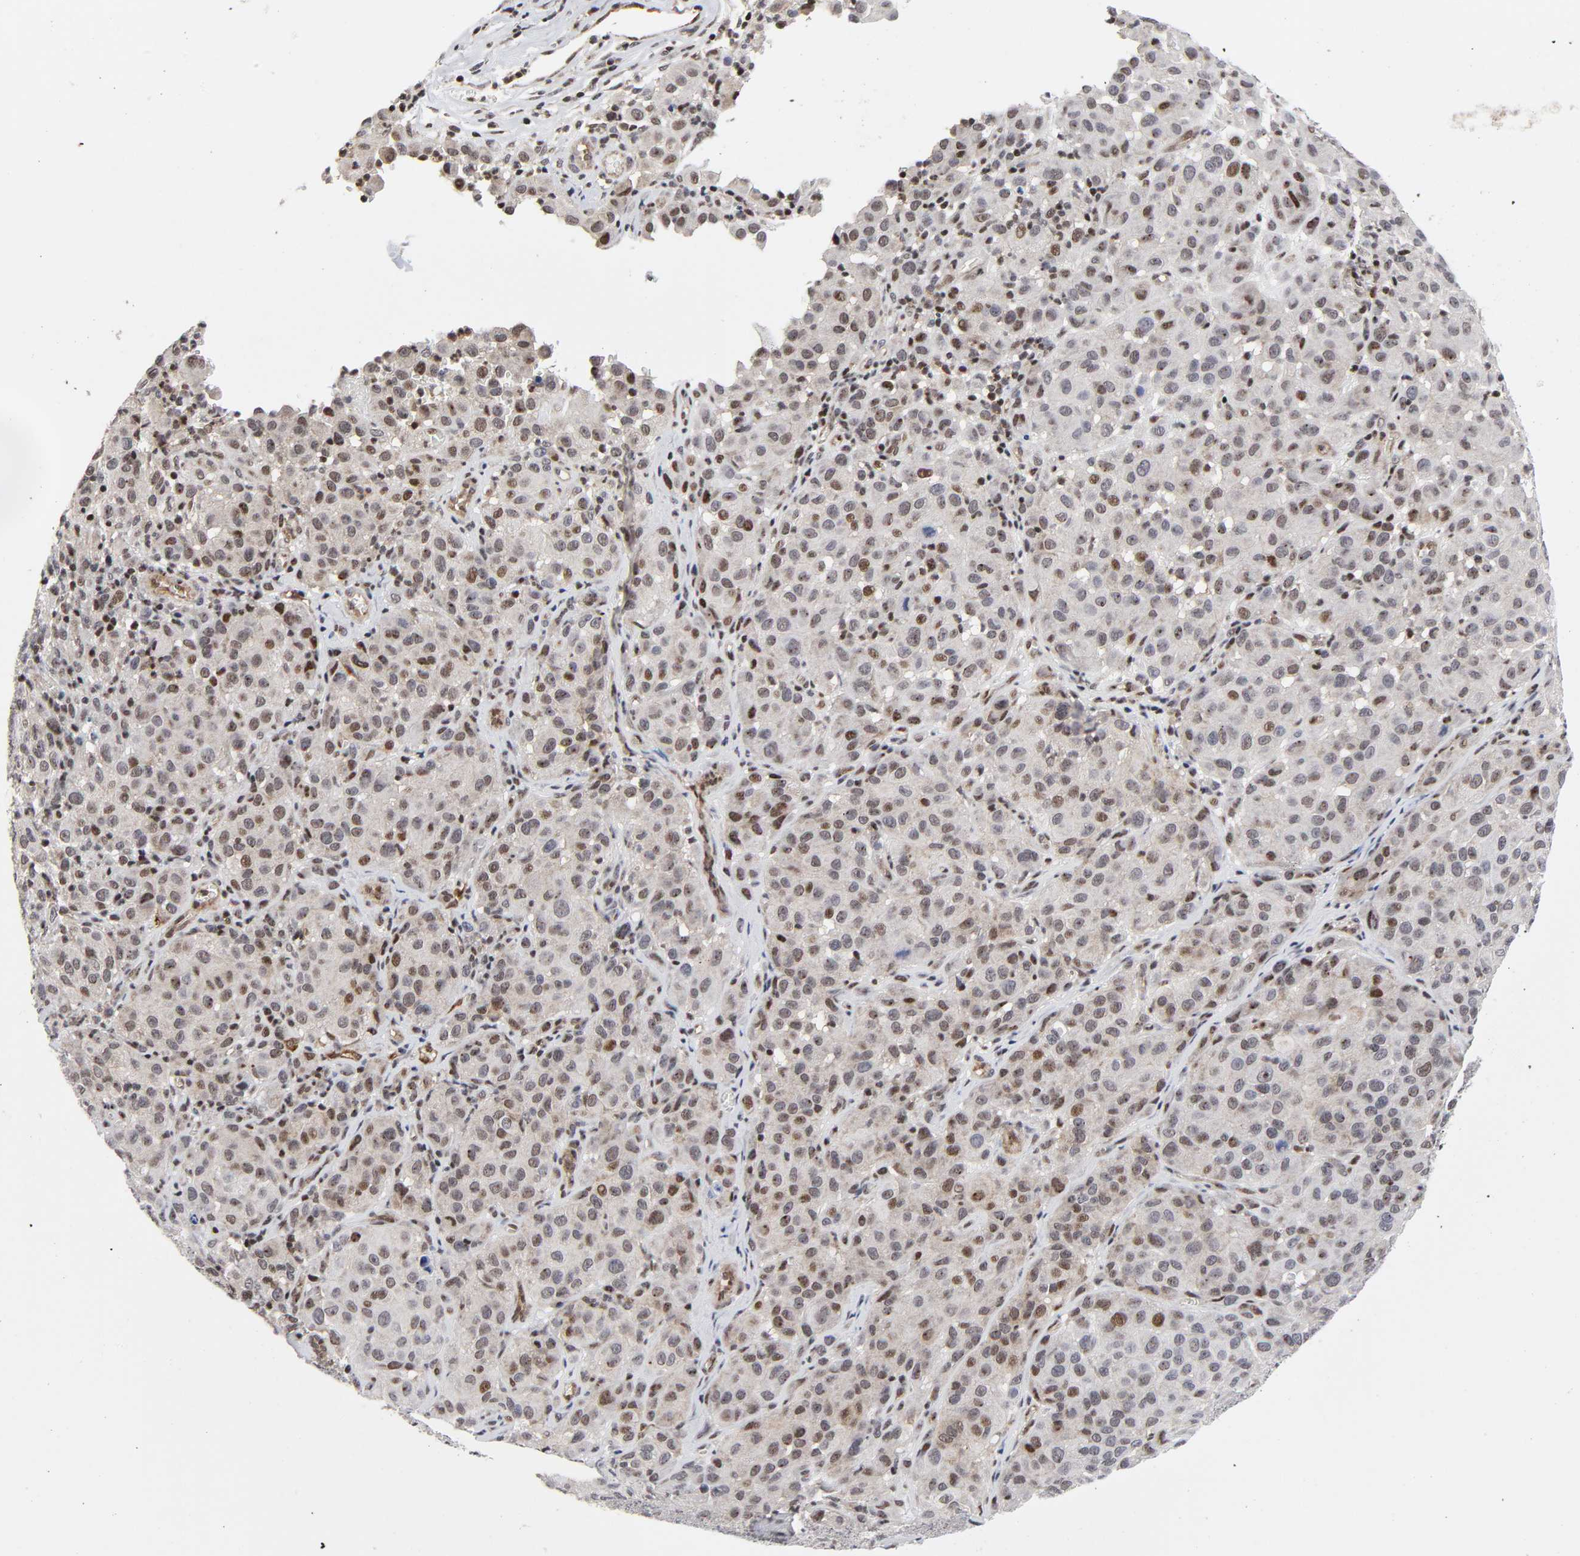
{"staining": {"intensity": "moderate", "quantity": "25%-75%", "location": "nuclear"}, "tissue": "melanoma", "cell_type": "Tumor cells", "image_type": "cancer", "snomed": [{"axis": "morphology", "description": "Malignant melanoma, NOS"}, {"axis": "topography", "description": "Skin"}], "caption": "Approximately 25%-75% of tumor cells in human malignant melanoma show moderate nuclear protein expression as visualized by brown immunohistochemical staining.", "gene": "STK38", "patient": {"sex": "female", "age": 21}}